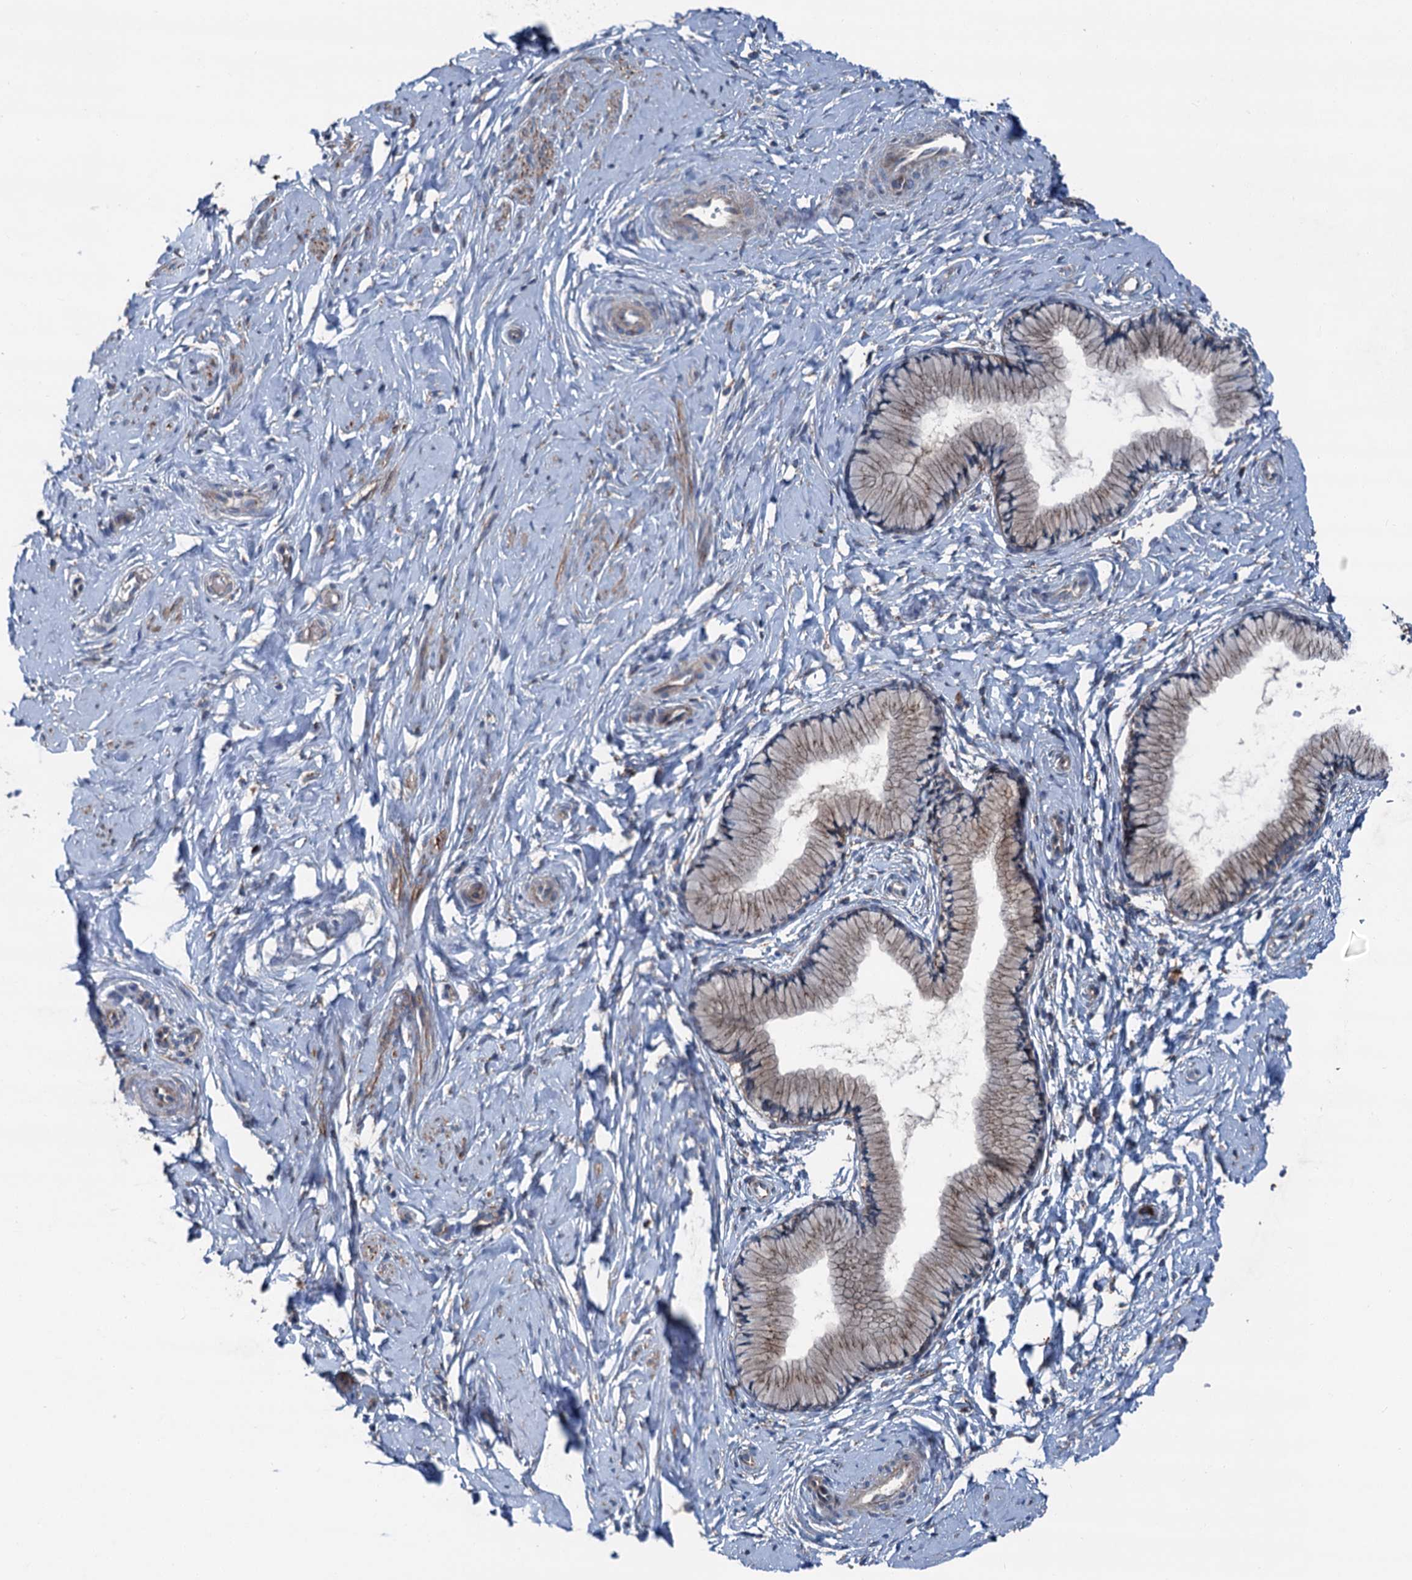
{"staining": {"intensity": "weak", "quantity": "25%-75%", "location": "cytoplasmic/membranous"}, "tissue": "cervix", "cell_type": "Glandular cells", "image_type": "normal", "snomed": [{"axis": "morphology", "description": "Normal tissue, NOS"}, {"axis": "topography", "description": "Cervix"}], "caption": "Immunohistochemical staining of unremarkable human cervix exhibits low levels of weak cytoplasmic/membranous positivity in approximately 25%-75% of glandular cells.", "gene": "RUFY1", "patient": {"sex": "female", "age": 33}}